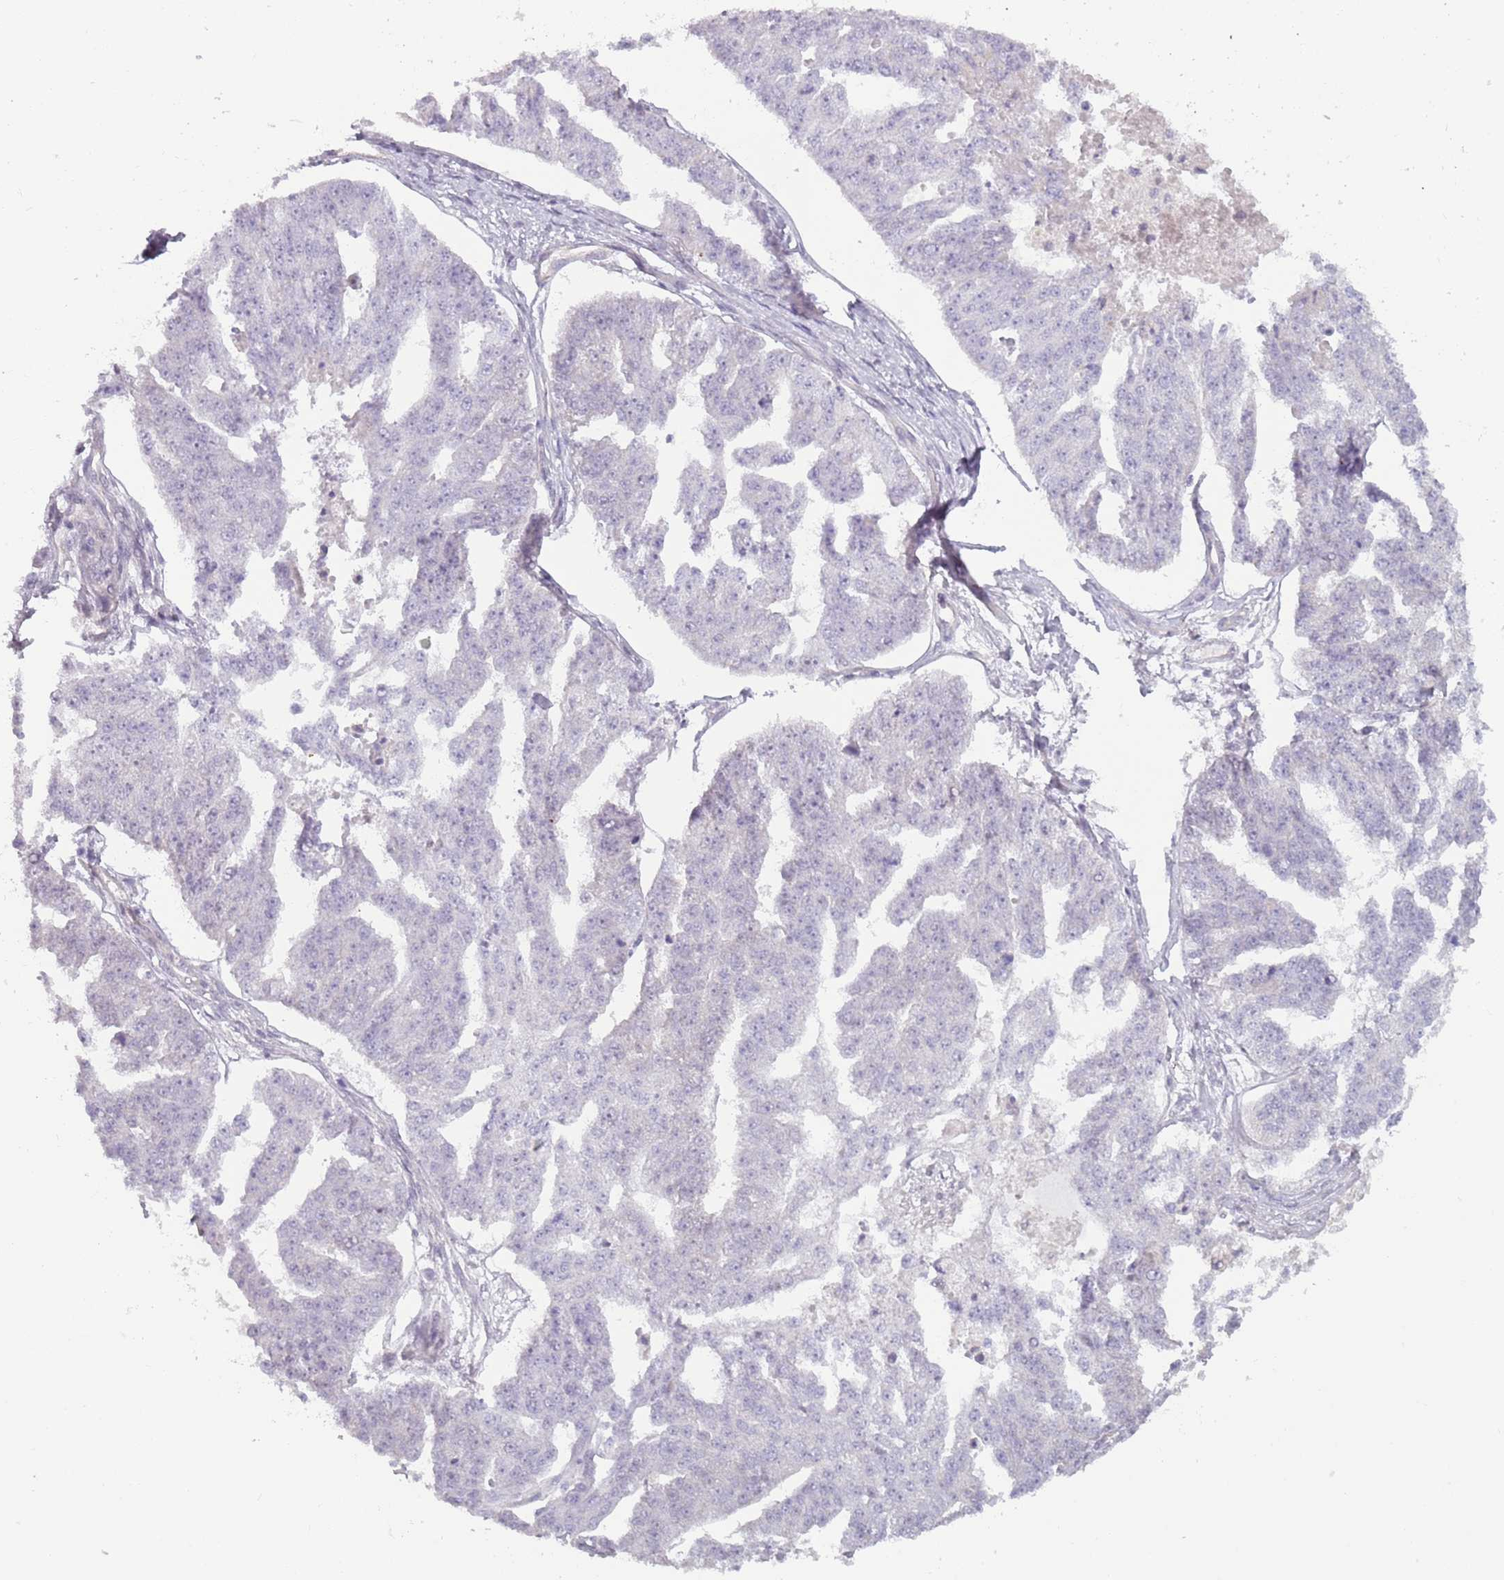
{"staining": {"intensity": "negative", "quantity": "none", "location": "none"}, "tissue": "ovarian cancer", "cell_type": "Tumor cells", "image_type": "cancer", "snomed": [{"axis": "morphology", "description": "Cystadenocarcinoma, serous, NOS"}, {"axis": "topography", "description": "Ovary"}], "caption": "Human ovarian cancer stained for a protein using IHC reveals no positivity in tumor cells.", "gene": "RFX2", "patient": {"sex": "female", "age": 58}}